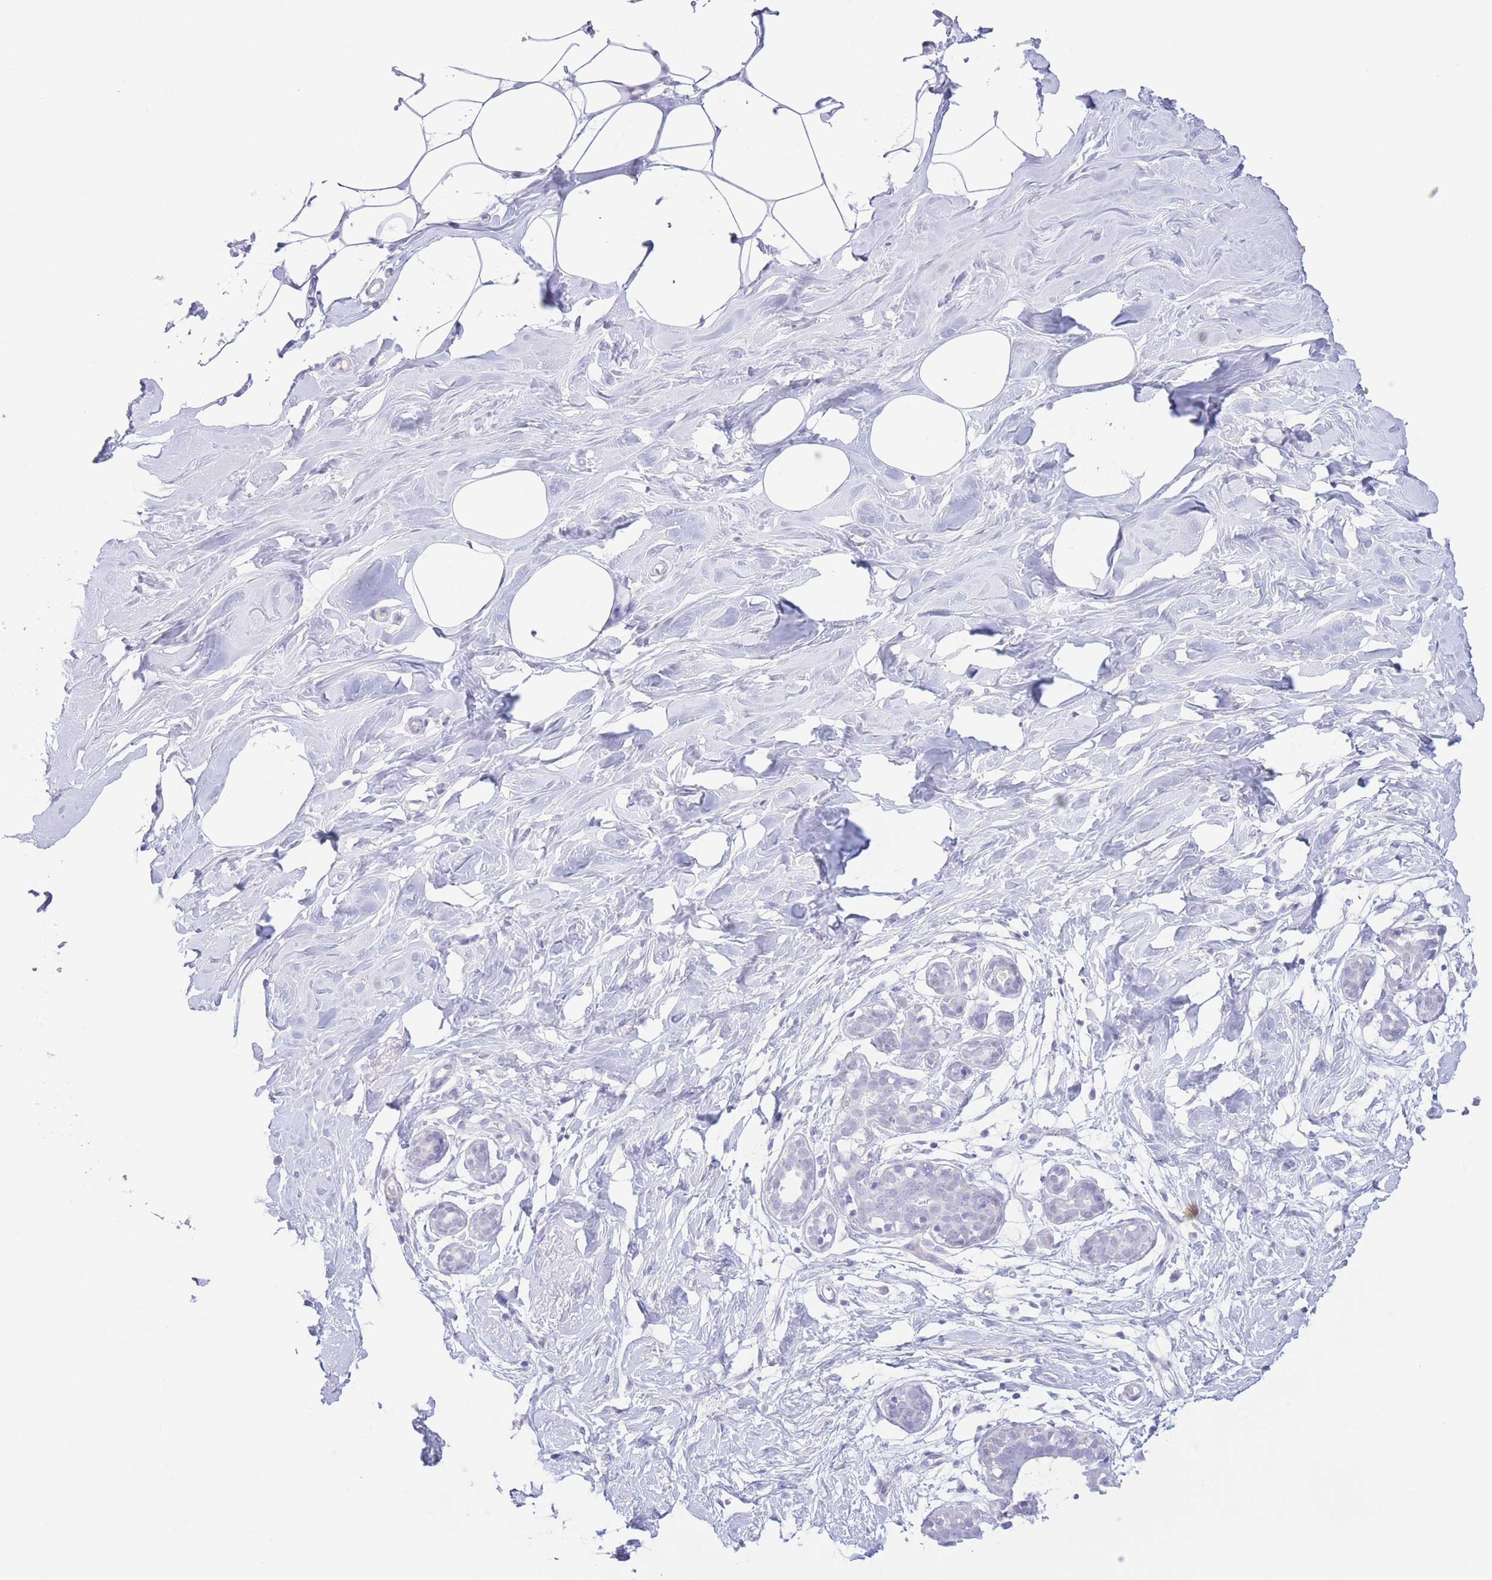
{"staining": {"intensity": "negative", "quantity": "none", "location": "none"}, "tissue": "breast", "cell_type": "Adipocytes", "image_type": "normal", "snomed": [{"axis": "morphology", "description": "Normal tissue, NOS"}, {"axis": "topography", "description": "Breast"}], "caption": "The image displays no staining of adipocytes in unremarkable breast.", "gene": "PKLR", "patient": {"sex": "female", "age": 27}}